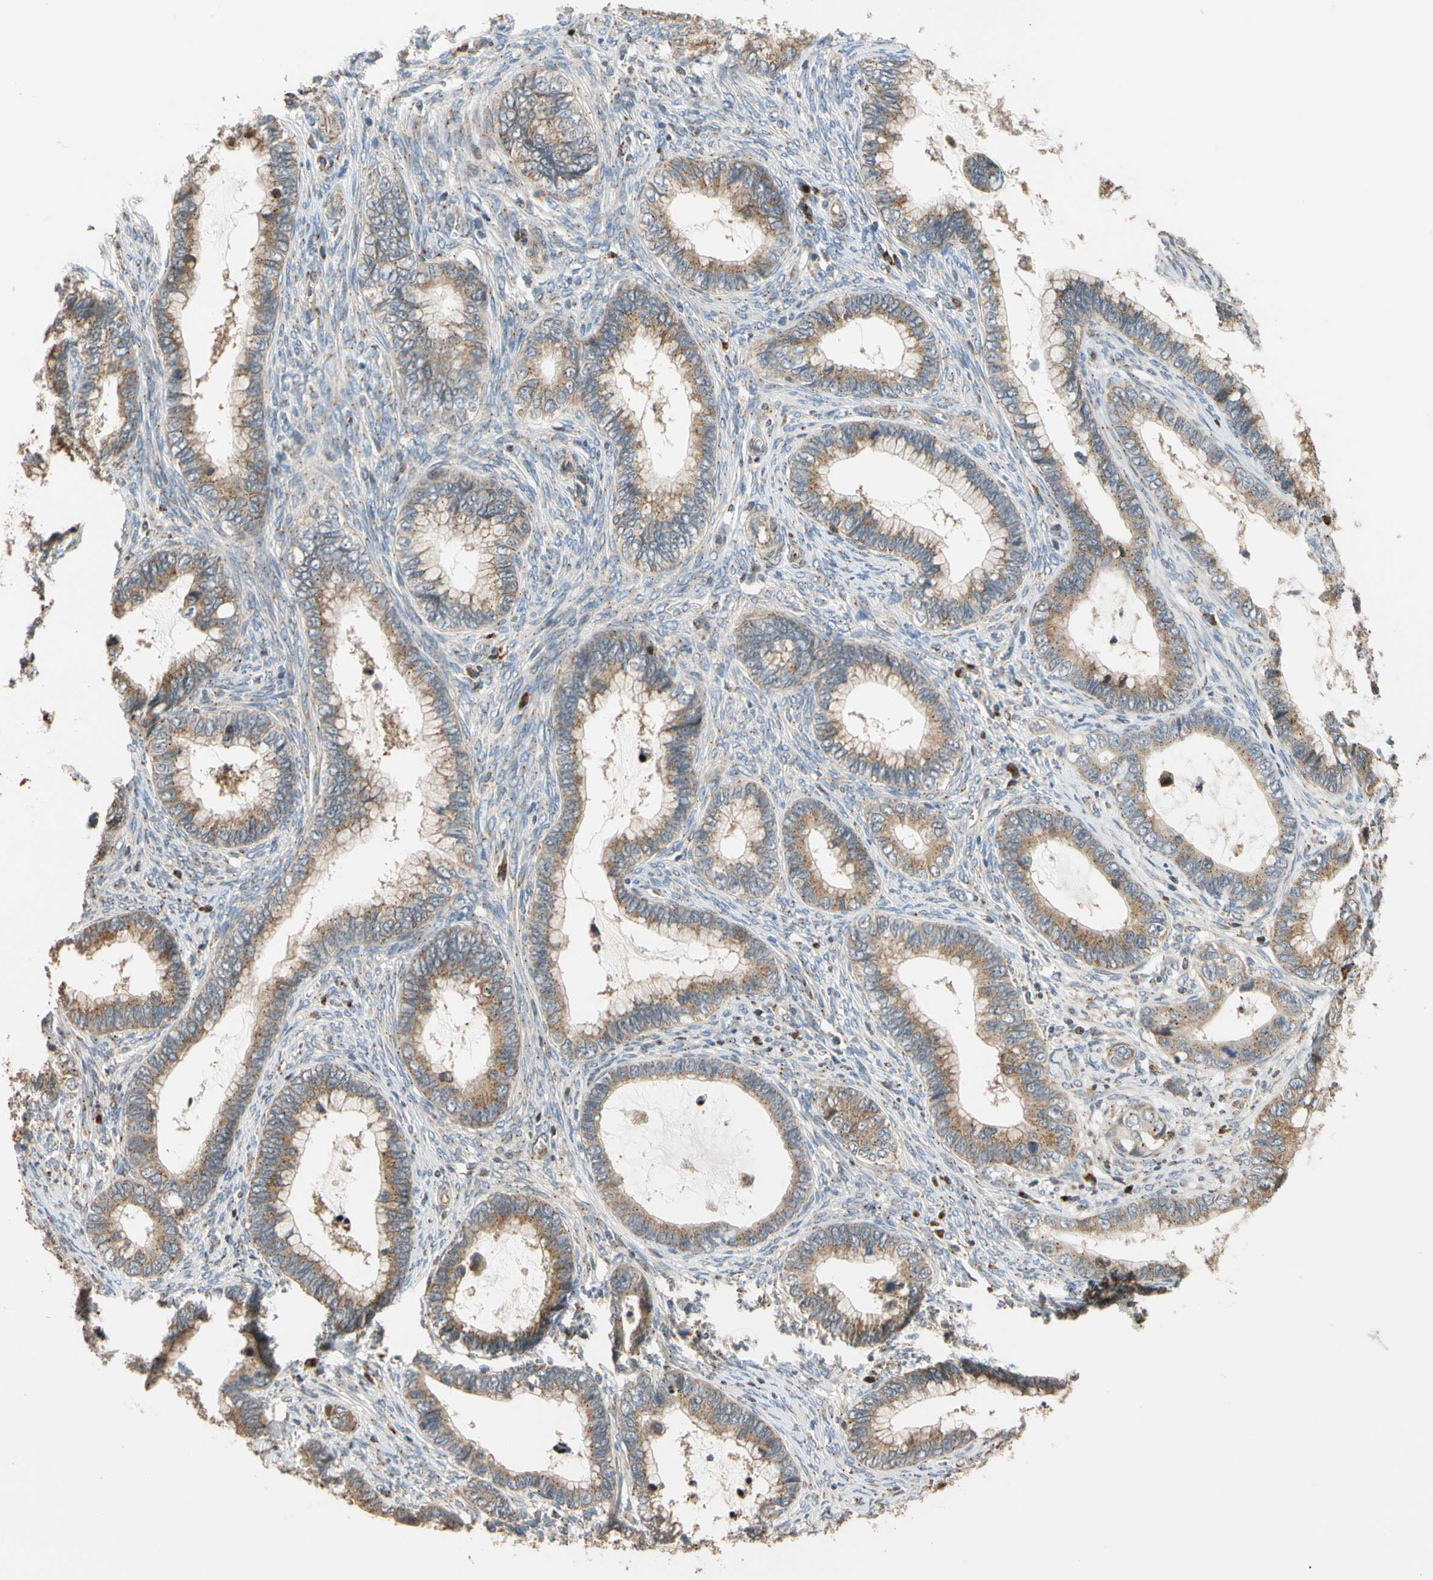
{"staining": {"intensity": "moderate", "quantity": ">75%", "location": "cytoplasmic/membranous"}, "tissue": "cervical cancer", "cell_type": "Tumor cells", "image_type": "cancer", "snomed": [{"axis": "morphology", "description": "Adenocarcinoma, NOS"}, {"axis": "topography", "description": "Cervix"}], "caption": "Cervical adenocarcinoma stained for a protein (brown) displays moderate cytoplasmic/membranous positive expression in approximately >75% of tumor cells.", "gene": "IP6K2", "patient": {"sex": "female", "age": 44}}